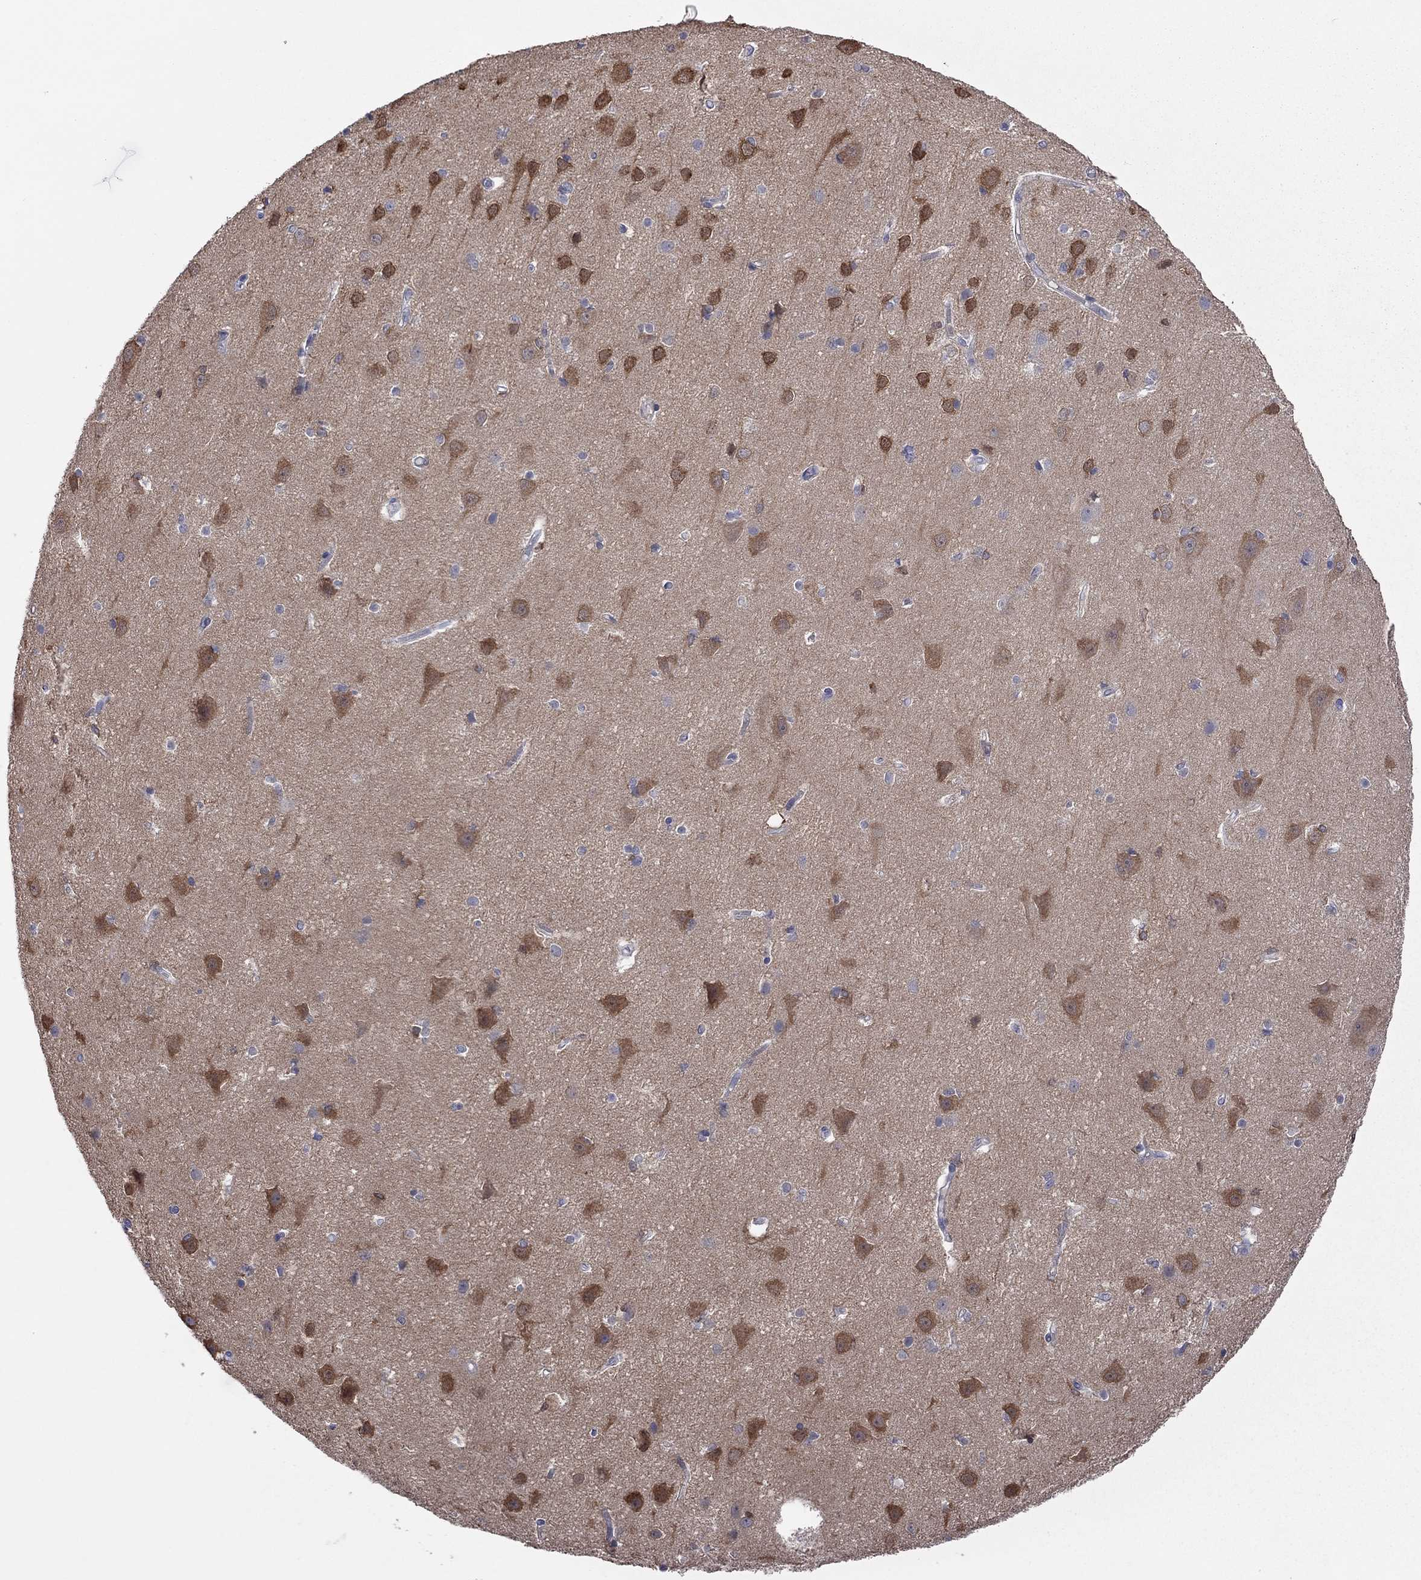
{"staining": {"intensity": "negative", "quantity": "none", "location": "none"}, "tissue": "cerebral cortex", "cell_type": "Endothelial cells", "image_type": "normal", "snomed": [{"axis": "morphology", "description": "Normal tissue, NOS"}, {"axis": "topography", "description": "Cerebral cortex"}], "caption": "There is no significant expression in endothelial cells of cerebral cortex. (DAB IHC, high magnification).", "gene": "ENSG00000288520", "patient": {"sex": "male", "age": 37}}